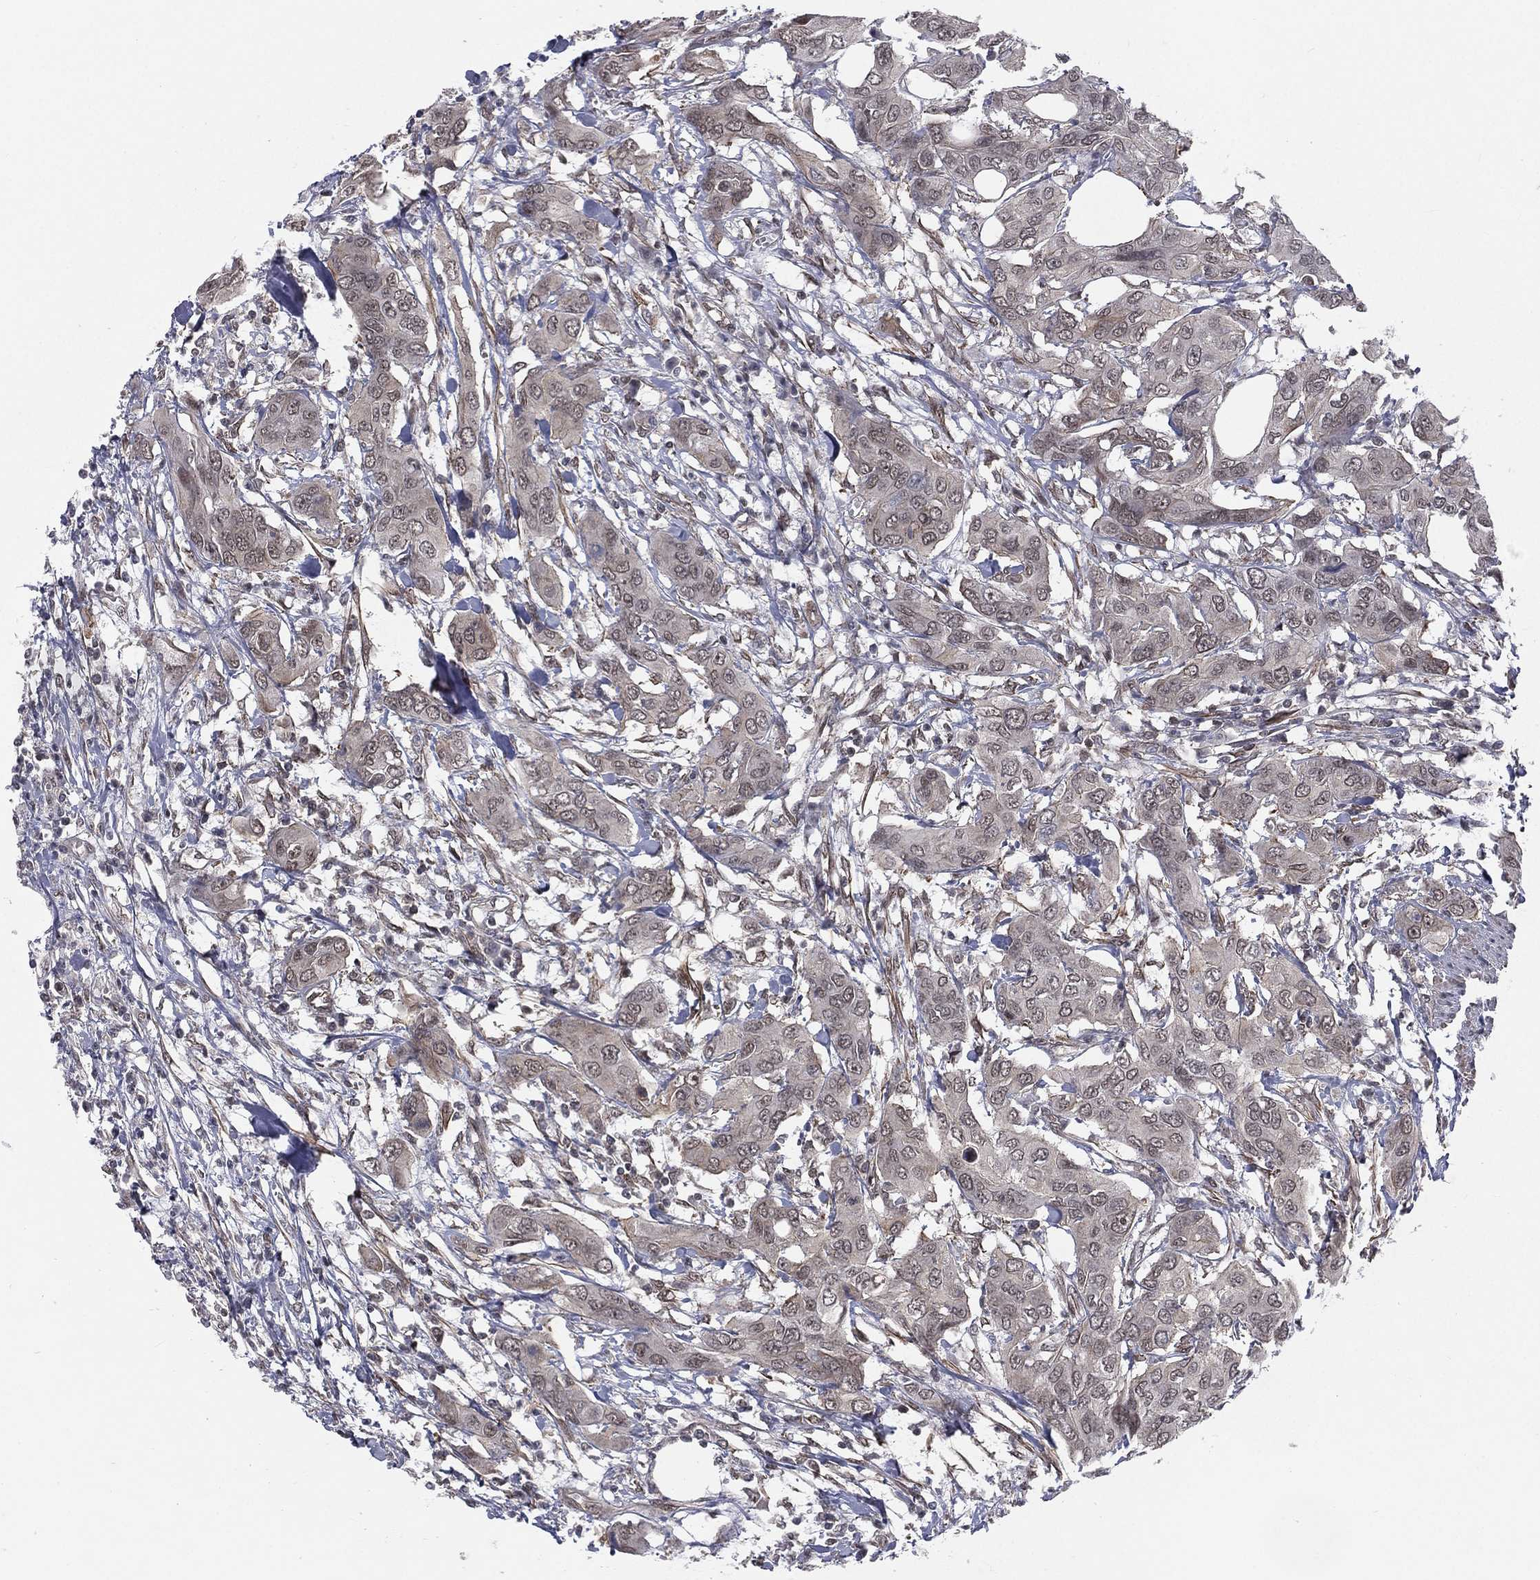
{"staining": {"intensity": "negative", "quantity": "none", "location": "none"}, "tissue": "urothelial cancer", "cell_type": "Tumor cells", "image_type": "cancer", "snomed": [{"axis": "morphology", "description": "Urothelial carcinoma, NOS"}, {"axis": "morphology", "description": "Urothelial carcinoma, High grade"}, {"axis": "topography", "description": "Urinary bladder"}], "caption": "DAB immunohistochemical staining of urothelial cancer displays no significant staining in tumor cells.", "gene": "MORC2", "patient": {"sex": "male", "age": 63}}